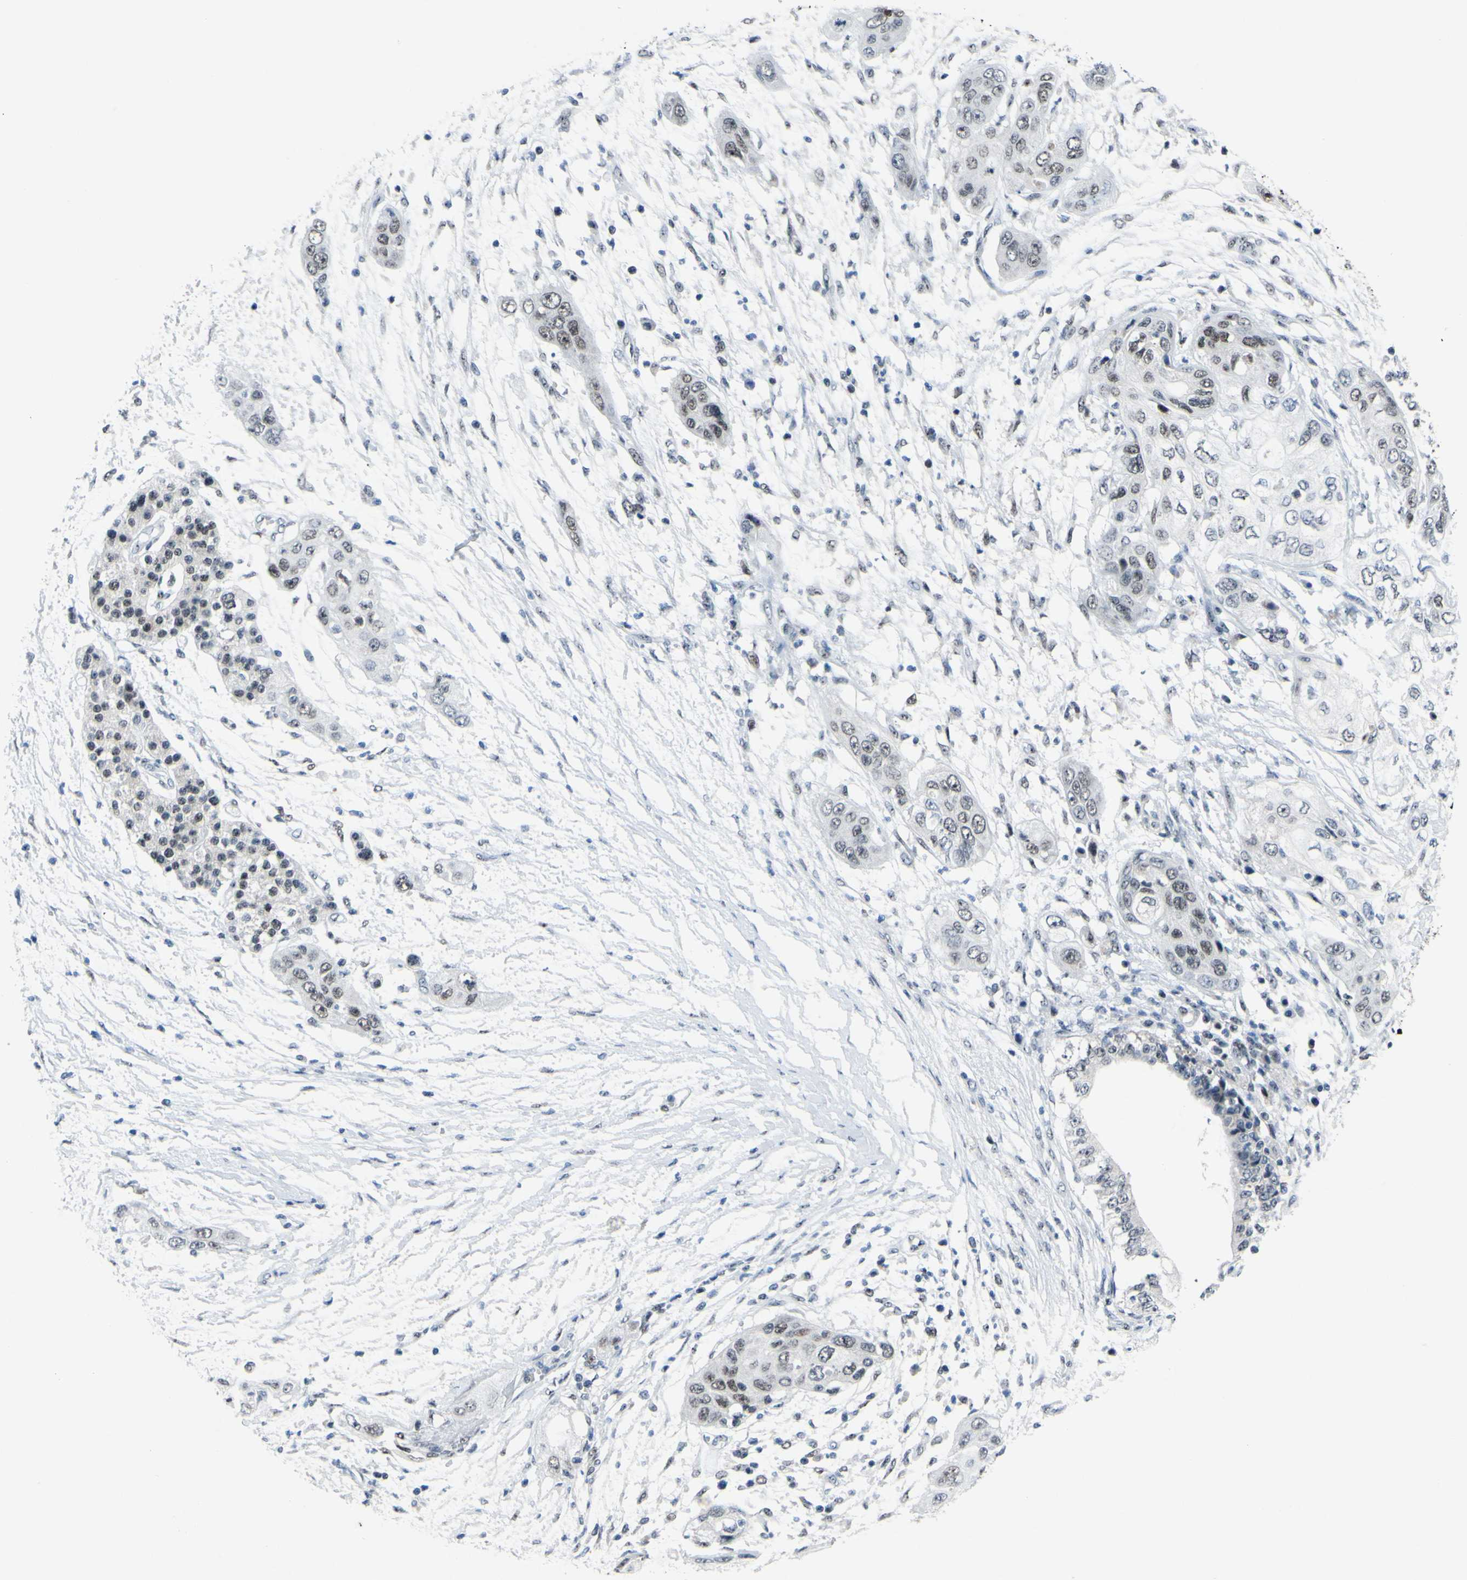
{"staining": {"intensity": "weak", "quantity": "<25%", "location": "nuclear"}, "tissue": "pancreatic cancer", "cell_type": "Tumor cells", "image_type": "cancer", "snomed": [{"axis": "morphology", "description": "Adenocarcinoma, NOS"}, {"axis": "topography", "description": "Pancreas"}], "caption": "Tumor cells show no significant expression in adenocarcinoma (pancreatic).", "gene": "POLR1A", "patient": {"sex": "female", "age": 70}}